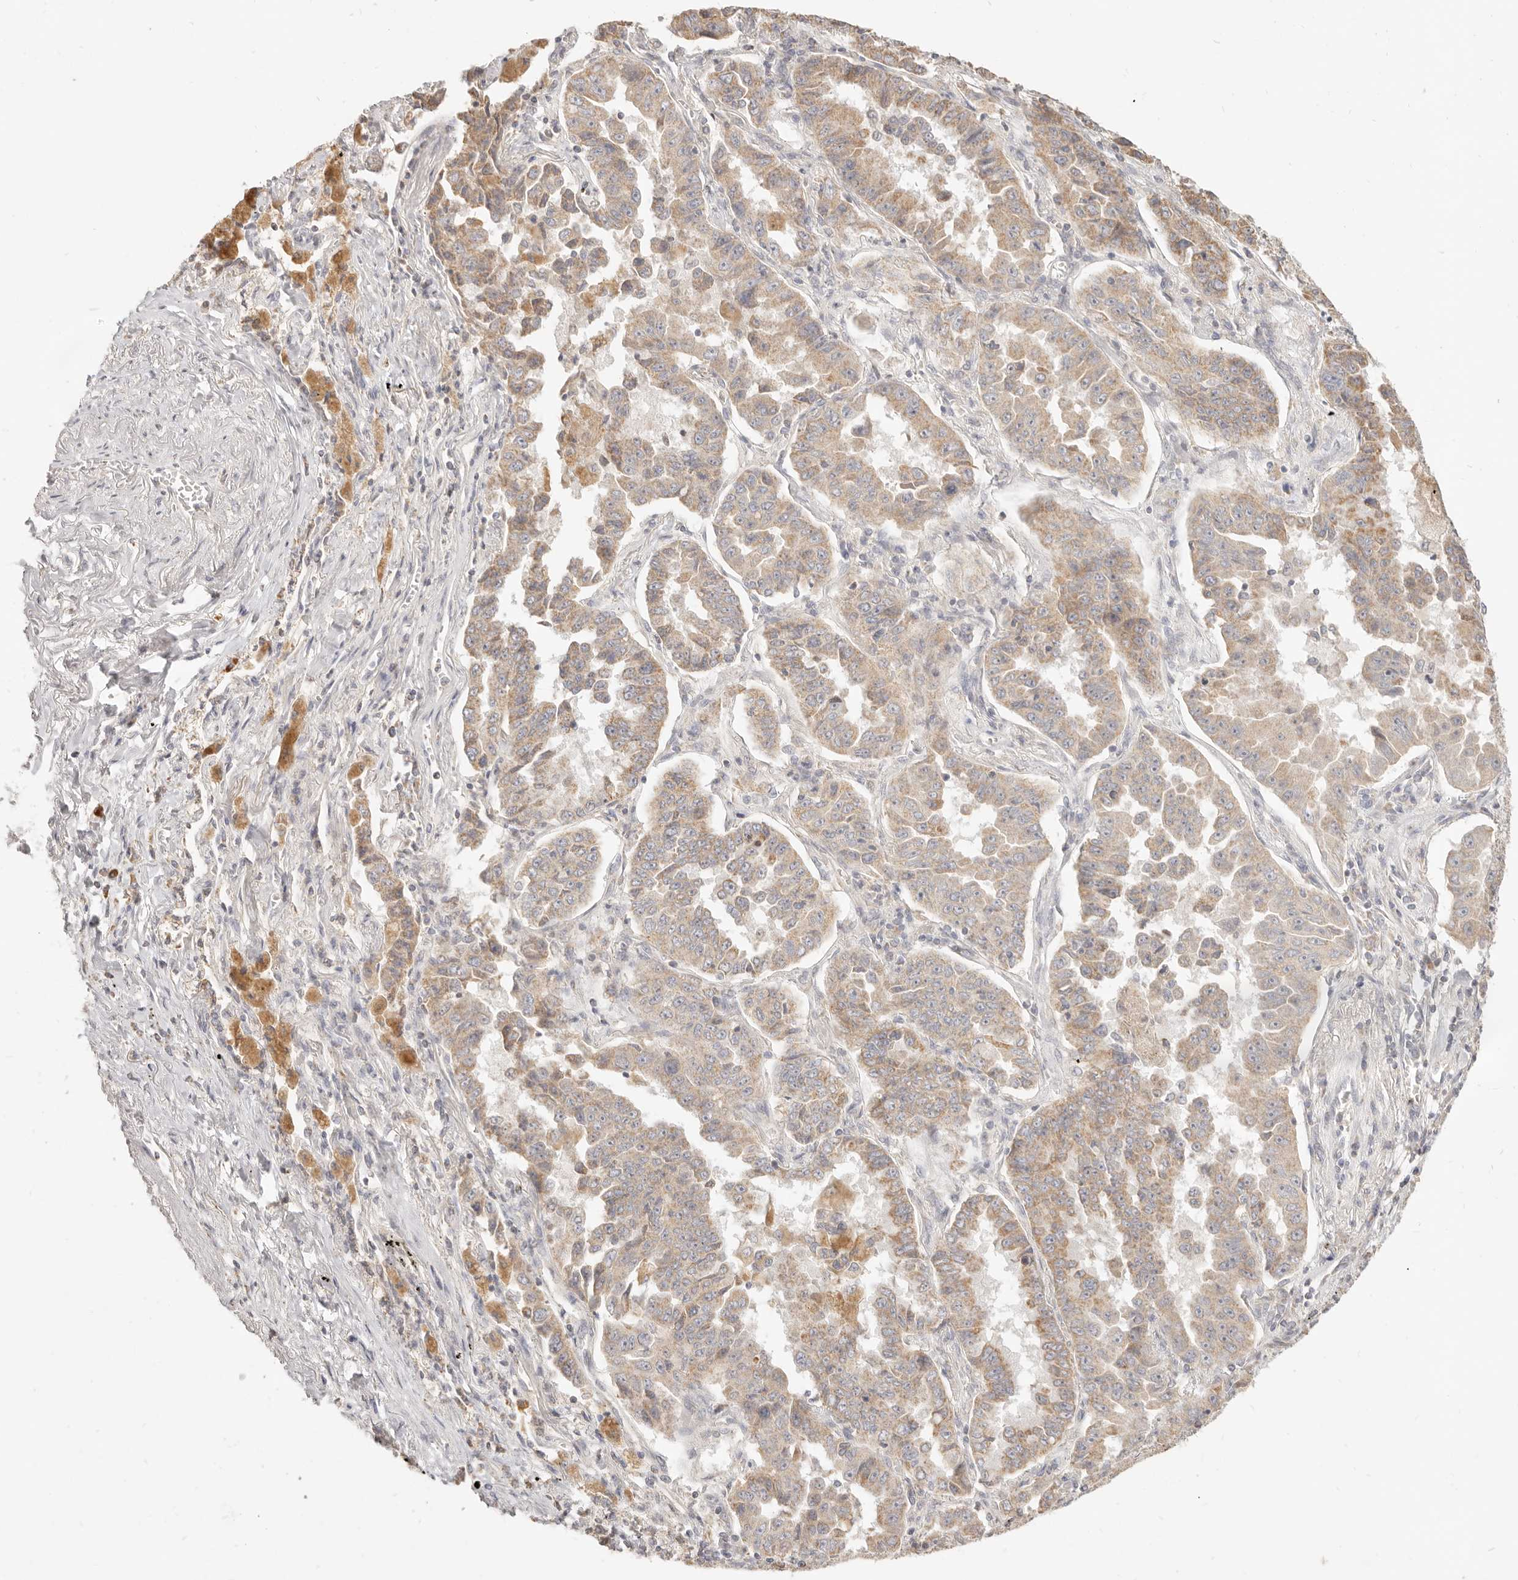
{"staining": {"intensity": "moderate", "quantity": ">75%", "location": "cytoplasmic/membranous"}, "tissue": "lung cancer", "cell_type": "Tumor cells", "image_type": "cancer", "snomed": [{"axis": "morphology", "description": "Adenocarcinoma, NOS"}, {"axis": "topography", "description": "Lung"}], "caption": "Protein expression analysis of lung adenocarcinoma exhibits moderate cytoplasmic/membranous positivity in about >75% of tumor cells. The staining was performed using DAB, with brown indicating positive protein expression. Nuclei are stained blue with hematoxylin.", "gene": "CPLANE2", "patient": {"sex": "female", "age": 51}}